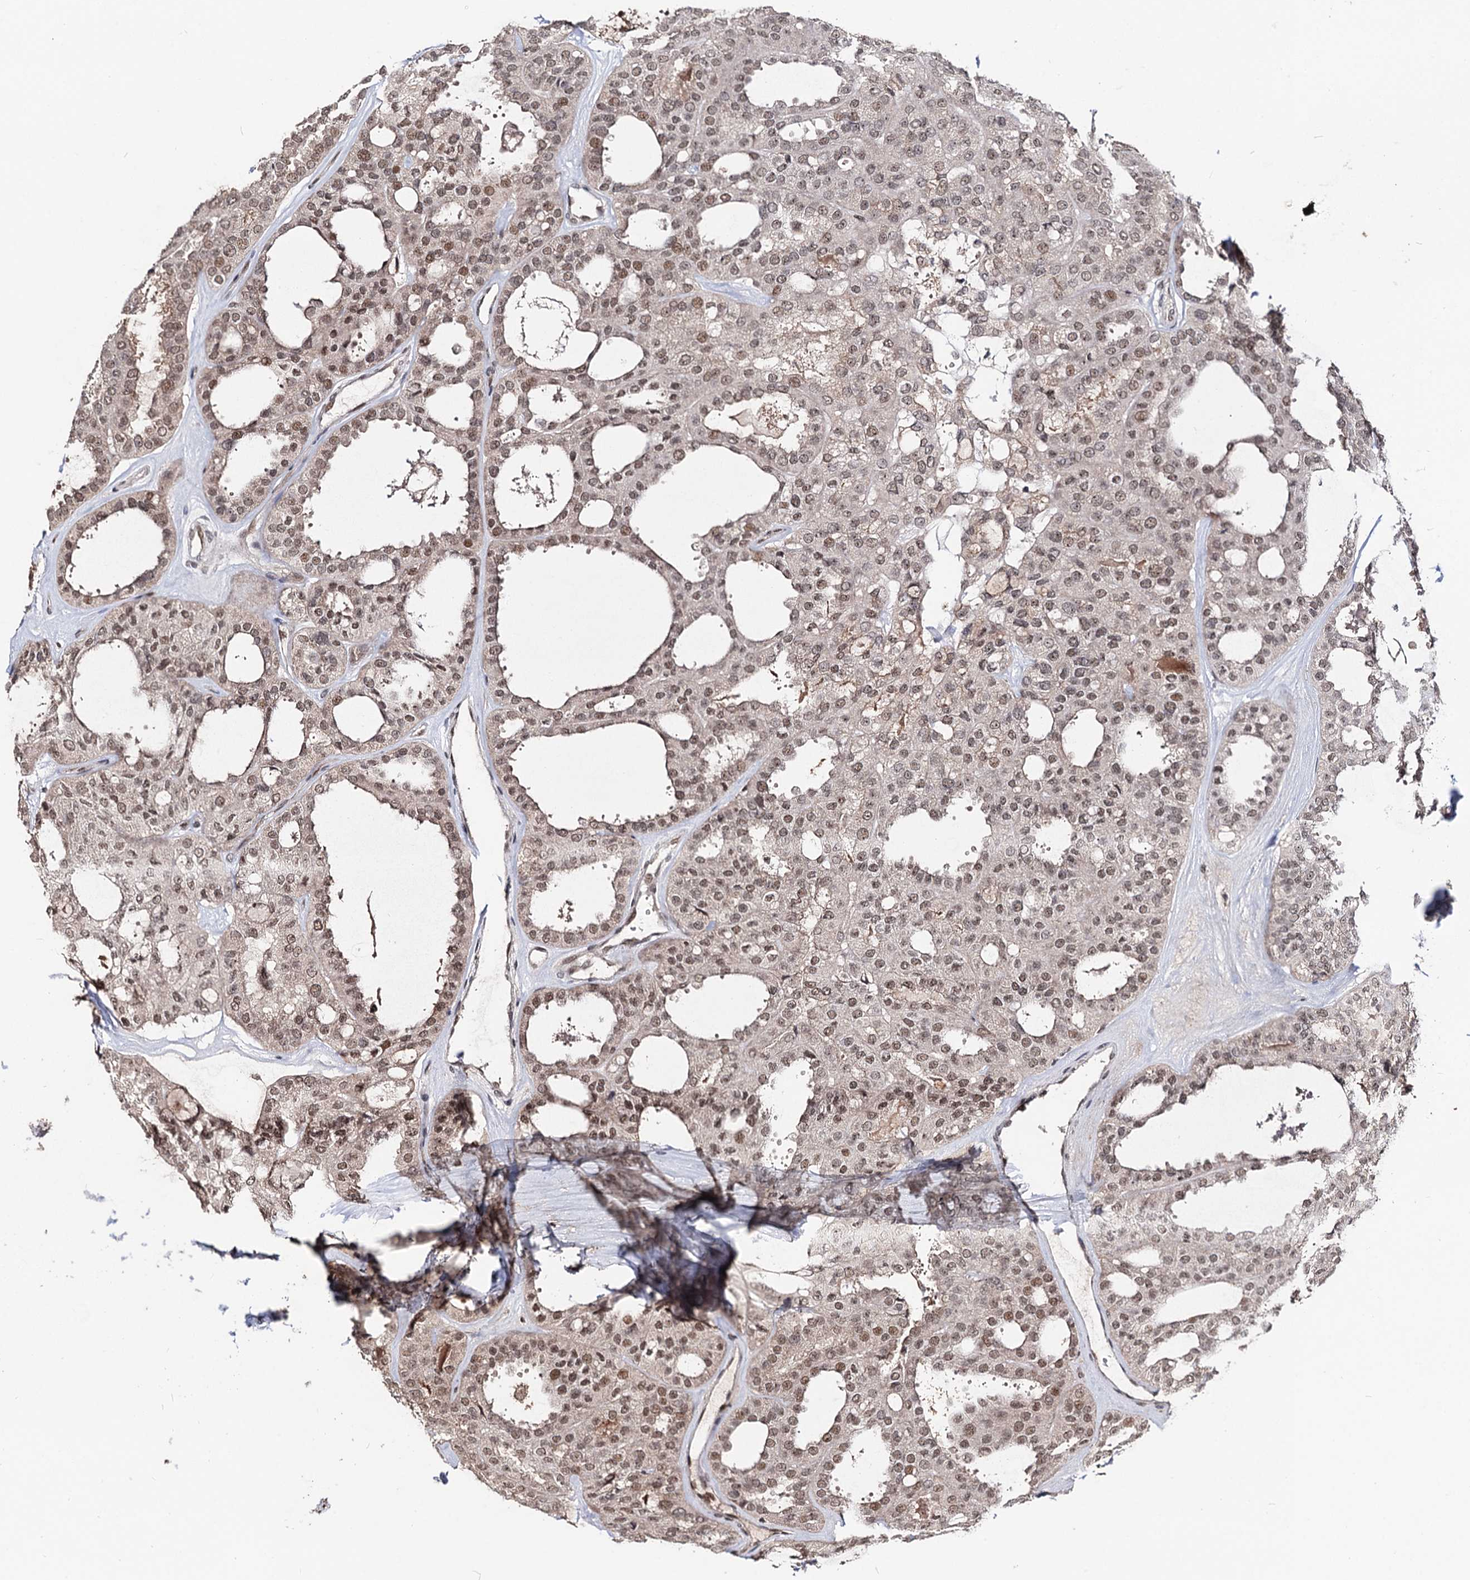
{"staining": {"intensity": "moderate", "quantity": ">75%", "location": "nuclear"}, "tissue": "thyroid cancer", "cell_type": "Tumor cells", "image_type": "cancer", "snomed": [{"axis": "morphology", "description": "Follicular adenoma carcinoma, NOS"}, {"axis": "topography", "description": "Thyroid gland"}], "caption": "This is an image of IHC staining of thyroid follicular adenoma carcinoma, which shows moderate positivity in the nuclear of tumor cells.", "gene": "SFSWAP", "patient": {"sex": "male", "age": 75}}